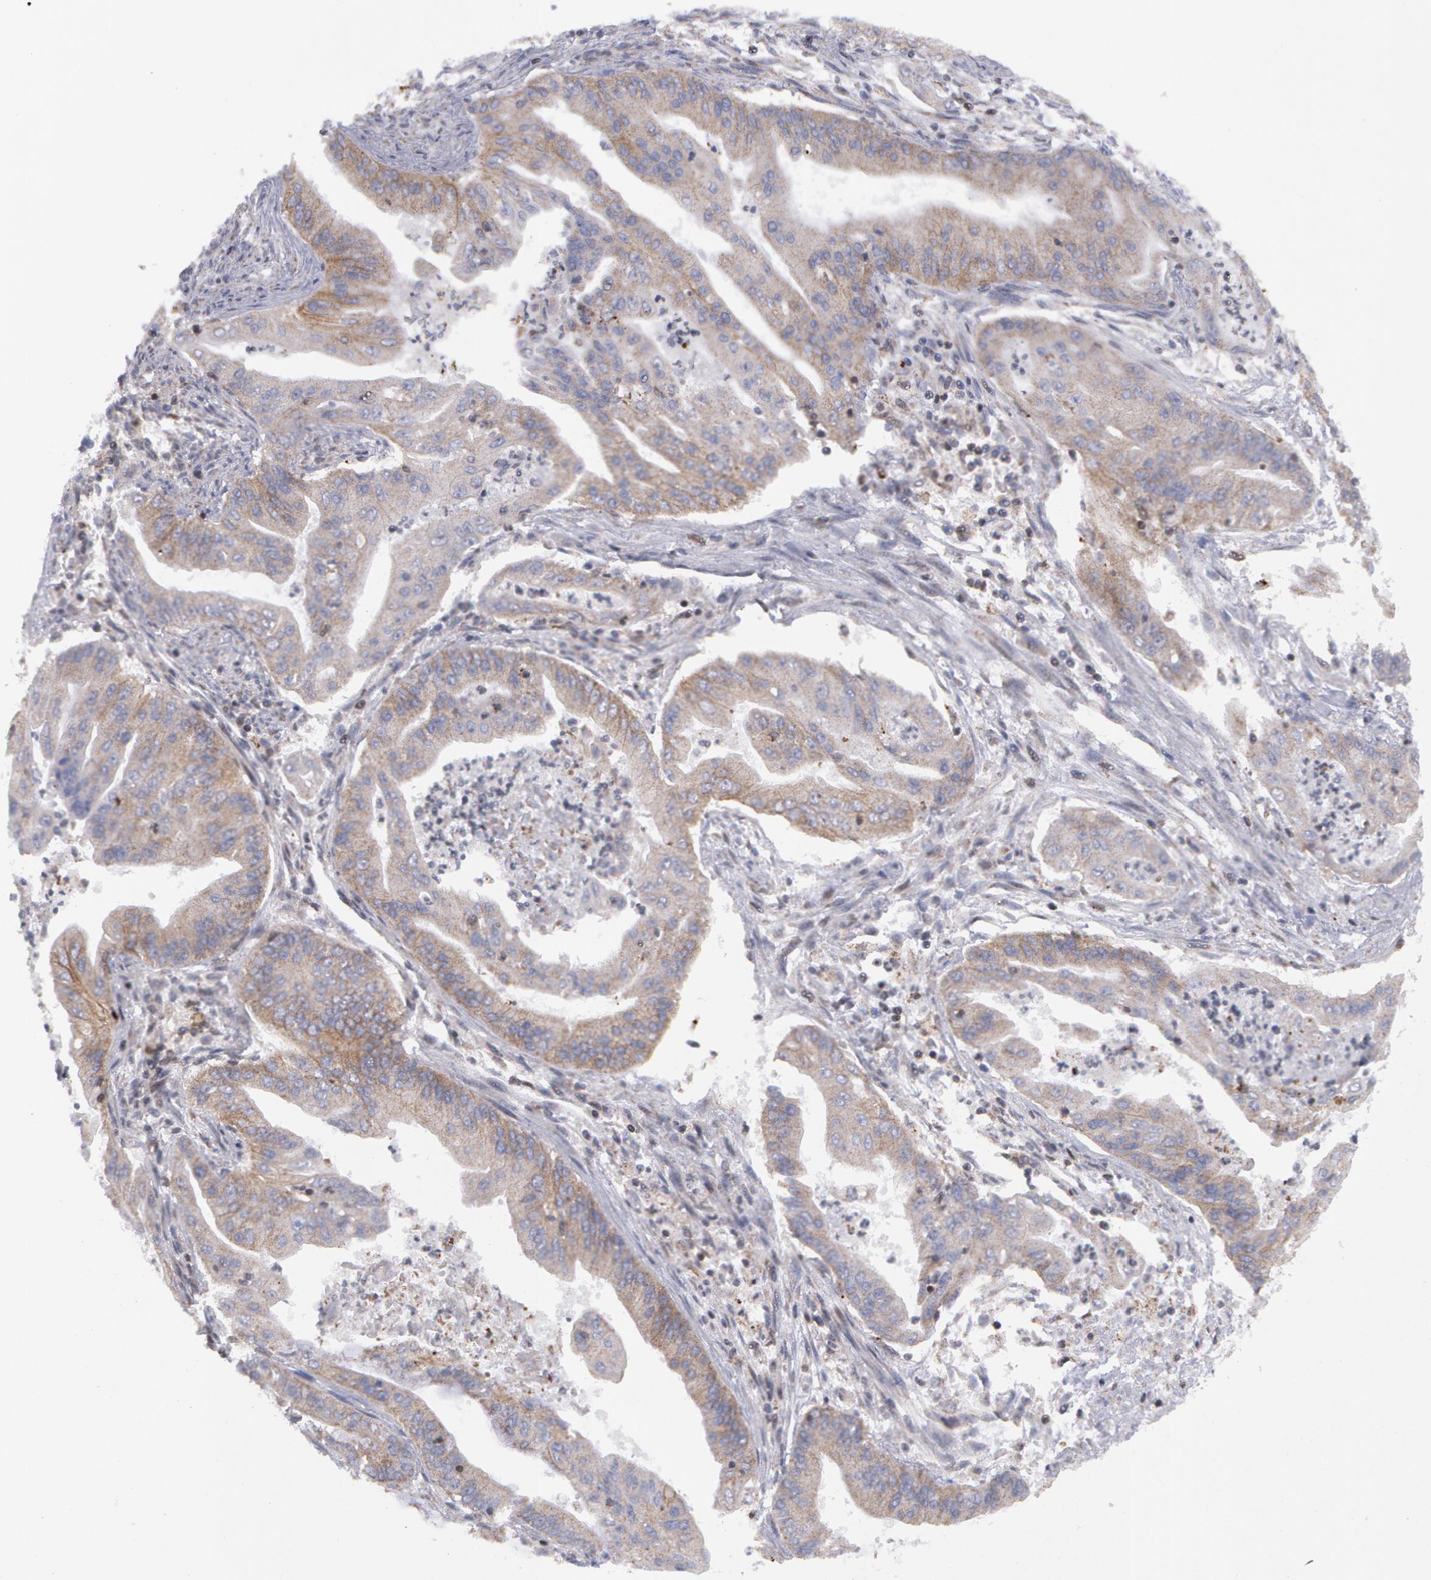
{"staining": {"intensity": "weak", "quantity": "25%-75%", "location": "cytoplasmic/membranous"}, "tissue": "endometrial cancer", "cell_type": "Tumor cells", "image_type": "cancer", "snomed": [{"axis": "morphology", "description": "Adenocarcinoma, NOS"}, {"axis": "topography", "description": "Endometrium"}], "caption": "Immunohistochemistry (DAB (3,3'-diaminobenzidine)) staining of human endometrial cancer (adenocarcinoma) demonstrates weak cytoplasmic/membranous protein positivity in approximately 25%-75% of tumor cells. (Stains: DAB (3,3'-diaminobenzidine) in brown, nuclei in blue, Microscopy: brightfield microscopy at high magnification).", "gene": "ERBB2", "patient": {"sex": "female", "age": 63}}